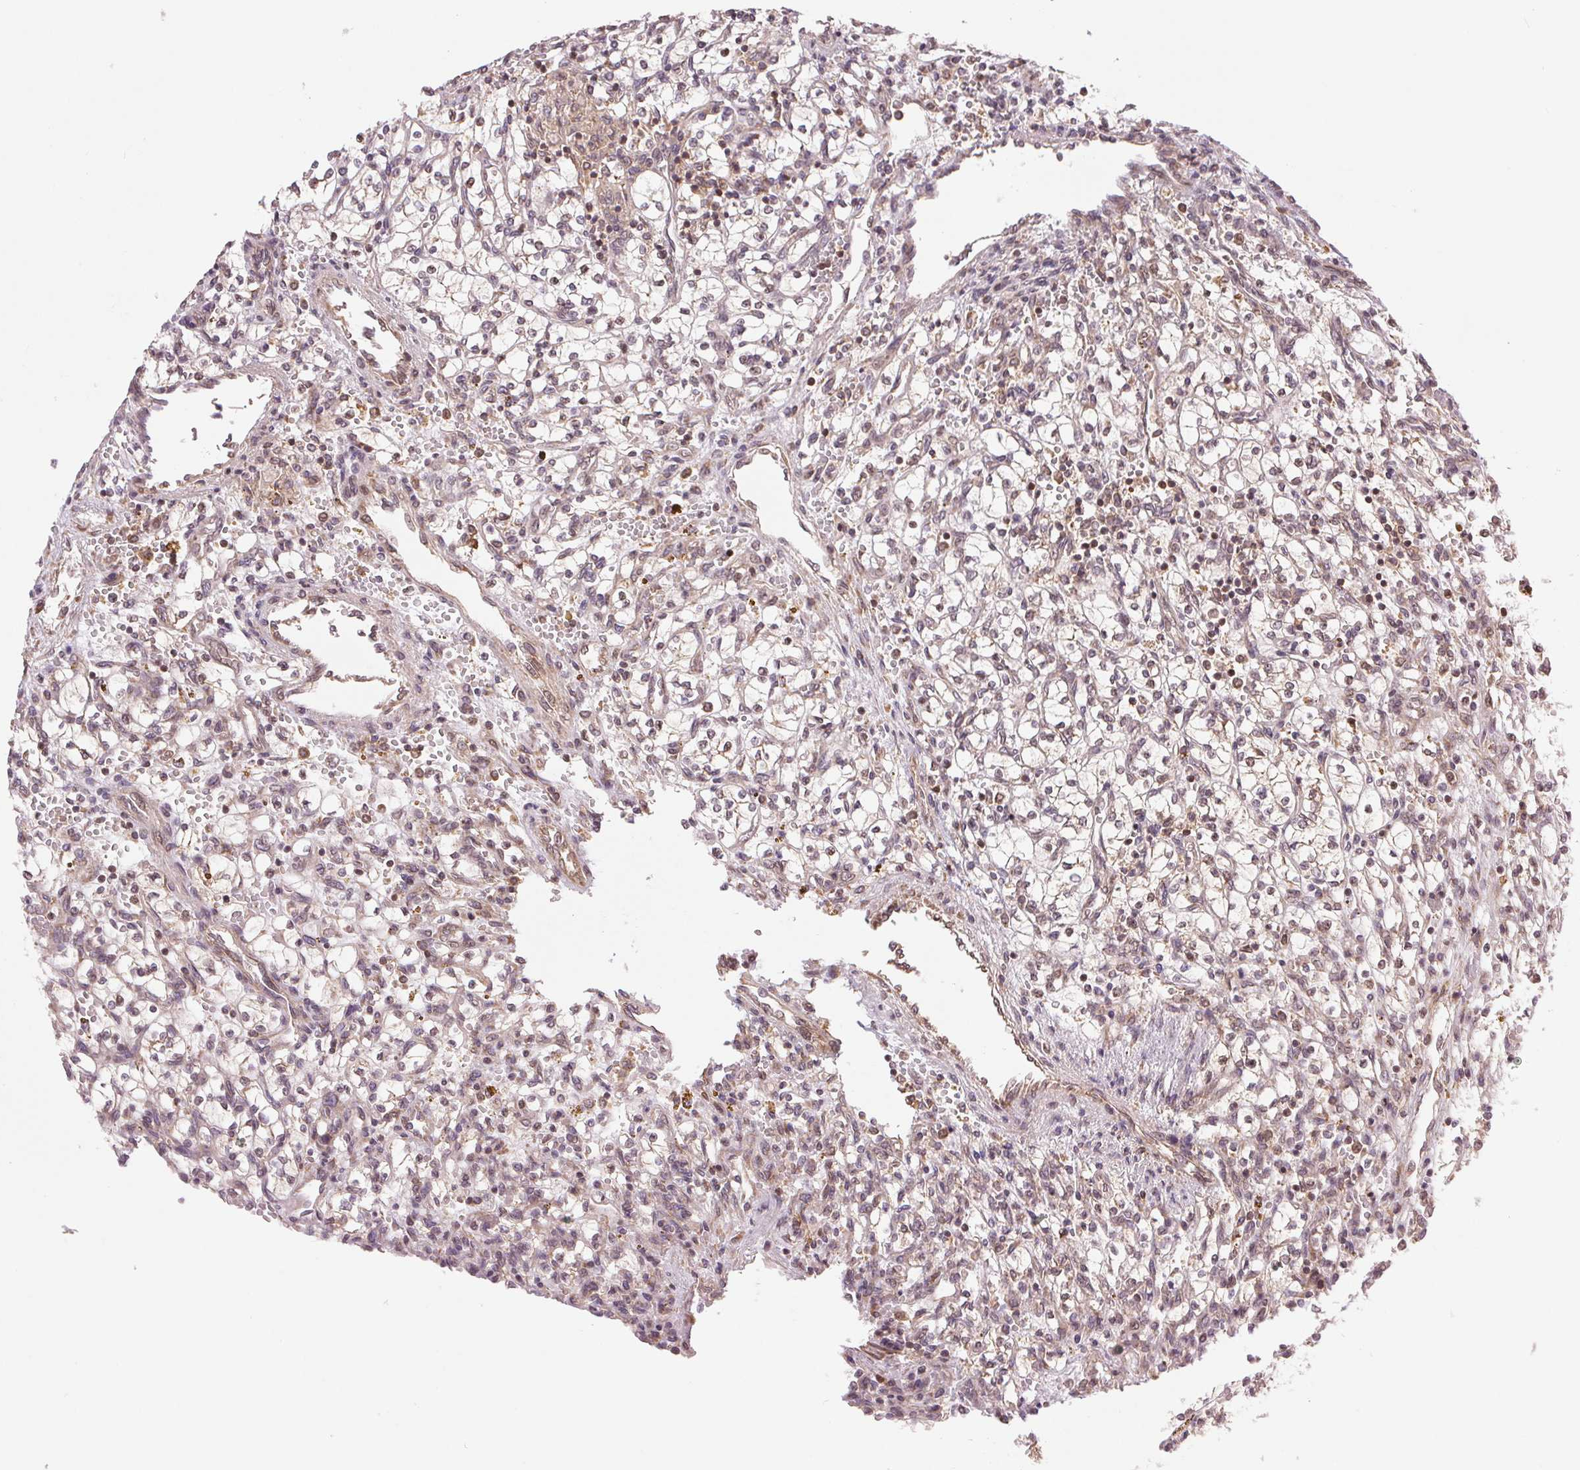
{"staining": {"intensity": "weak", "quantity": "<25%", "location": "nuclear"}, "tissue": "renal cancer", "cell_type": "Tumor cells", "image_type": "cancer", "snomed": [{"axis": "morphology", "description": "Adenocarcinoma, NOS"}, {"axis": "topography", "description": "Kidney"}], "caption": "Immunohistochemical staining of human adenocarcinoma (renal) reveals no significant positivity in tumor cells.", "gene": "BTF3L4", "patient": {"sex": "female", "age": 64}}